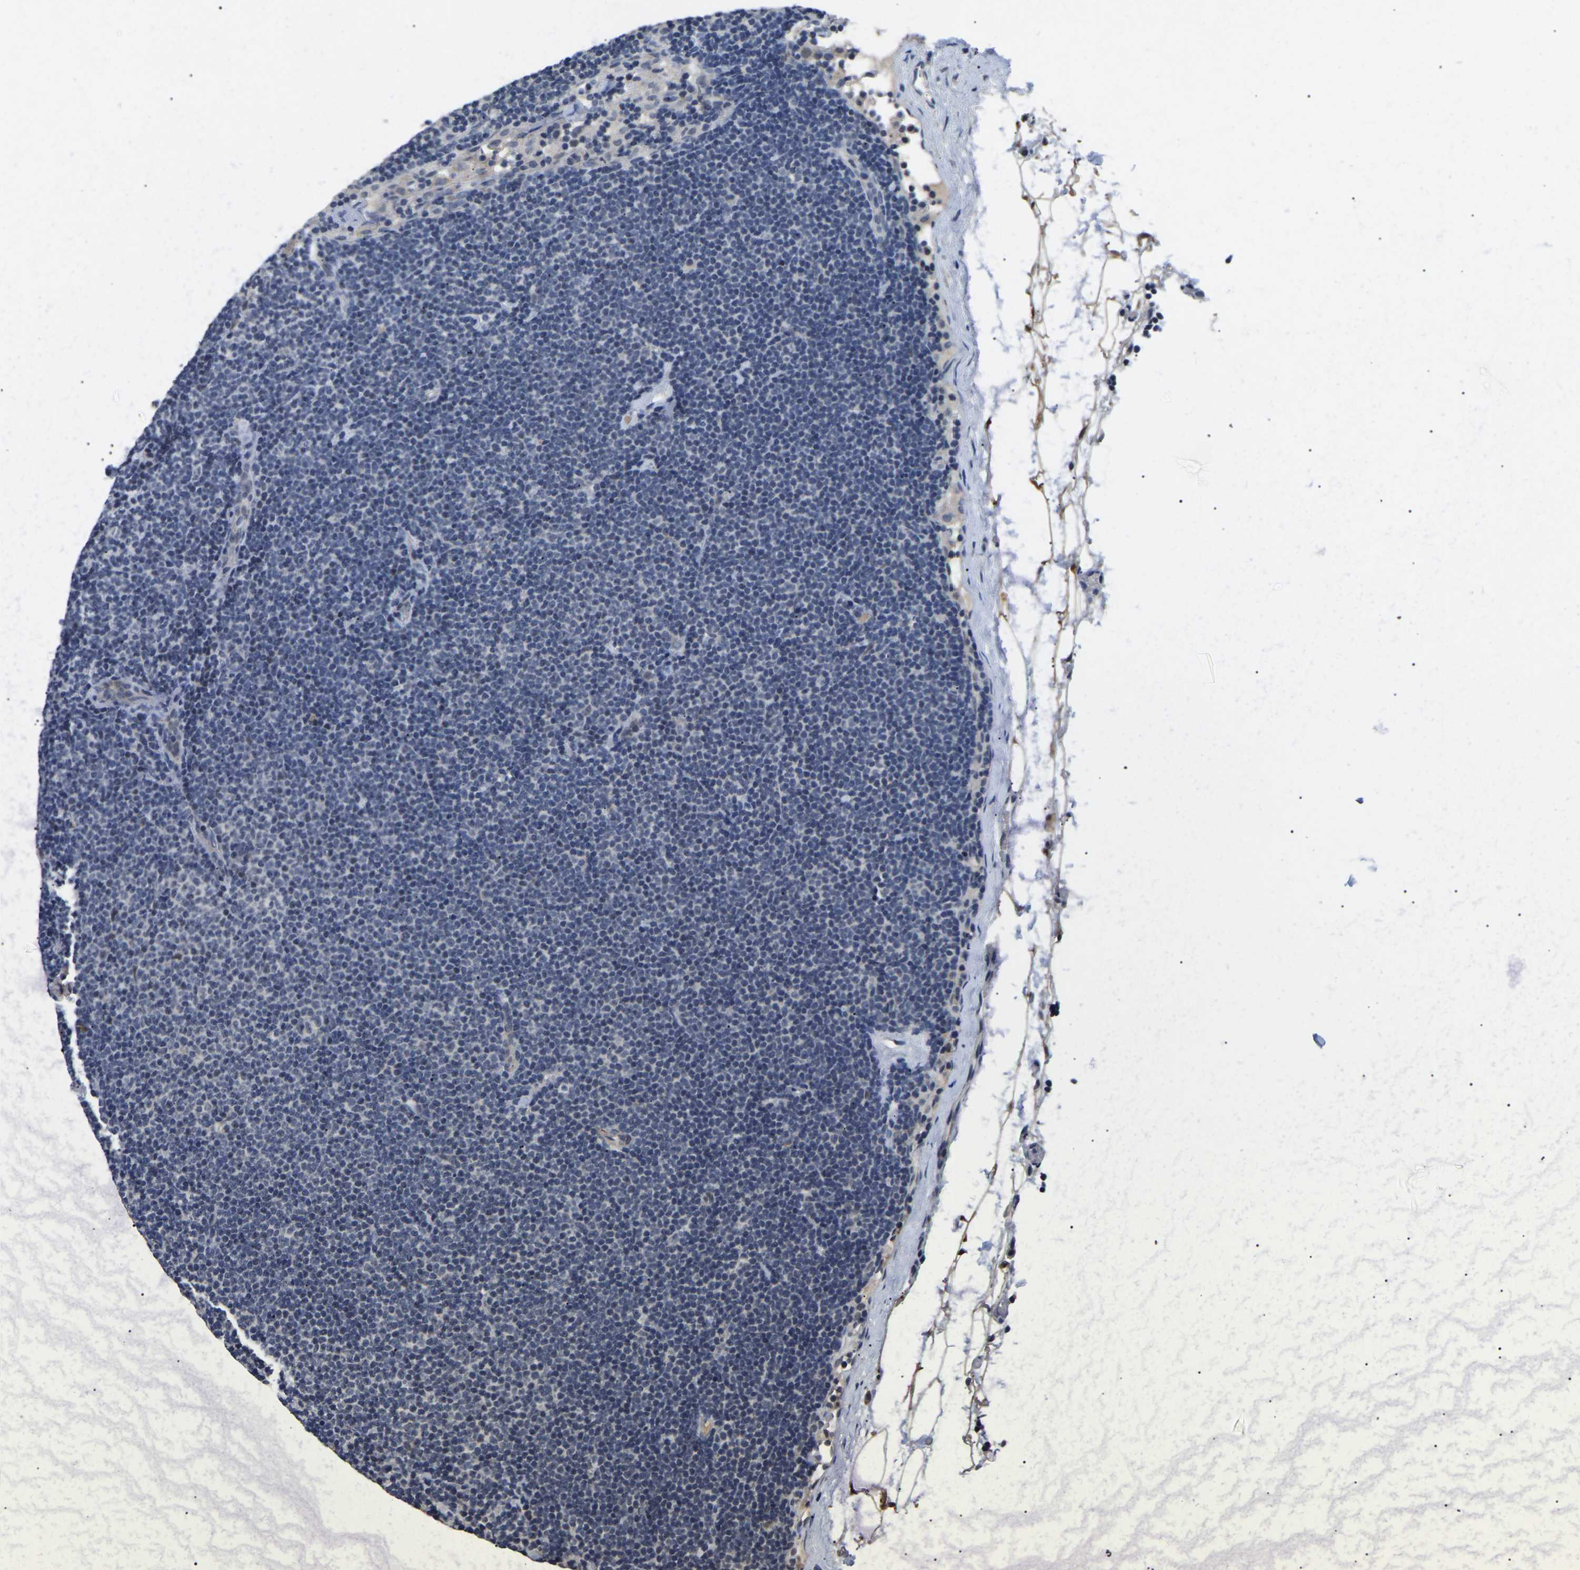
{"staining": {"intensity": "negative", "quantity": "none", "location": "none"}, "tissue": "lymphoma", "cell_type": "Tumor cells", "image_type": "cancer", "snomed": [{"axis": "morphology", "description": "Malignant lymphoma, non-Hodgkin's type, Low grade"}, {"axis": "topography", "description": "Lymph node"}], "caption": "IHC of lymphoma displays no positivity in tumor cells.", "gene": "PPM1E", "patient": {"sex": "female", "age": 53}}